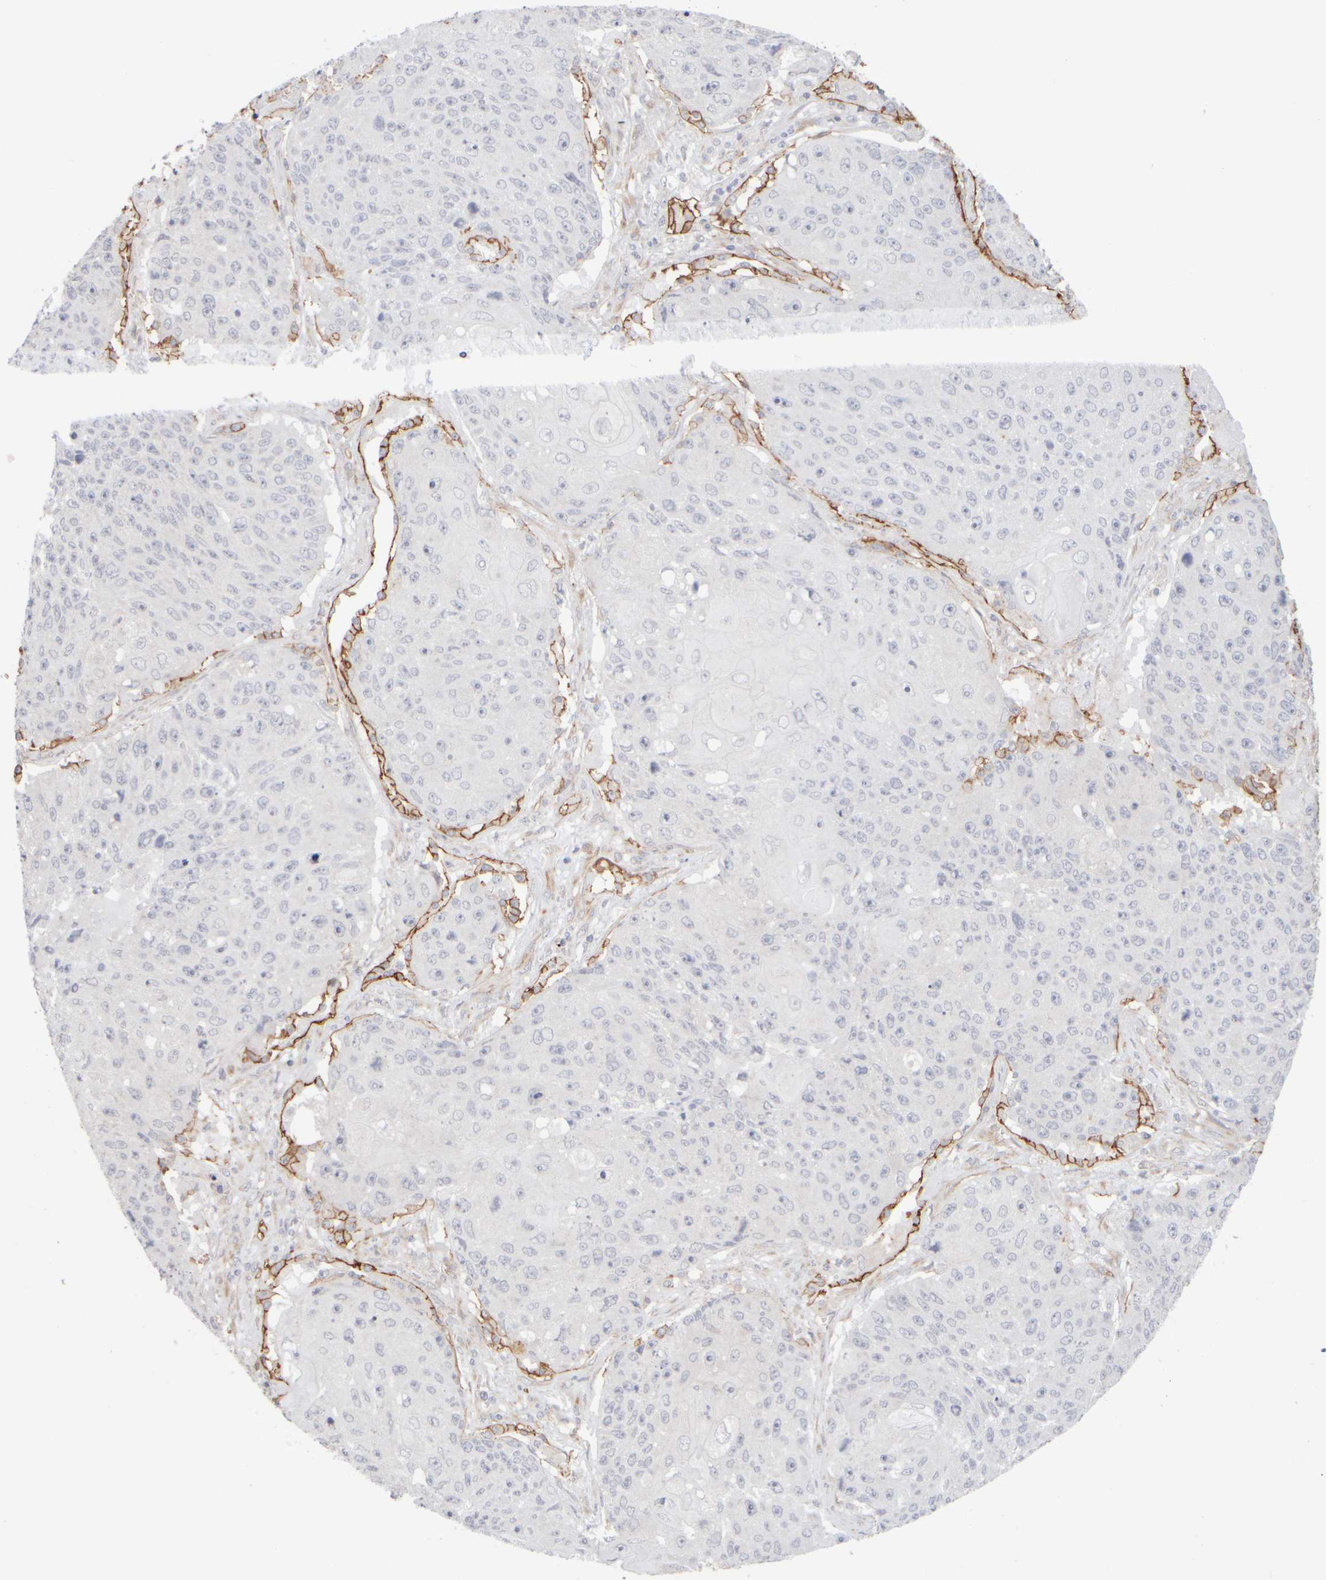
{"staining": {"intensity": "negative", "quantity": "none", "location": "none"}, "tissue": "lung cancer", "cell_type": "Tumor cells", "image_type": "cancer", "snomed": [{"axis": "morphology", "description": "Squamous cell carcinoma, NOS"}, {"axis": "topography", "description": "Lung"}], "caption": "A micrograph of lung squamous cell carcinoma stained for a protein demonstrates no brown staining in tumor cells.", "gene": "GOPC", "patient": {"sex": "male", "age": 61}}